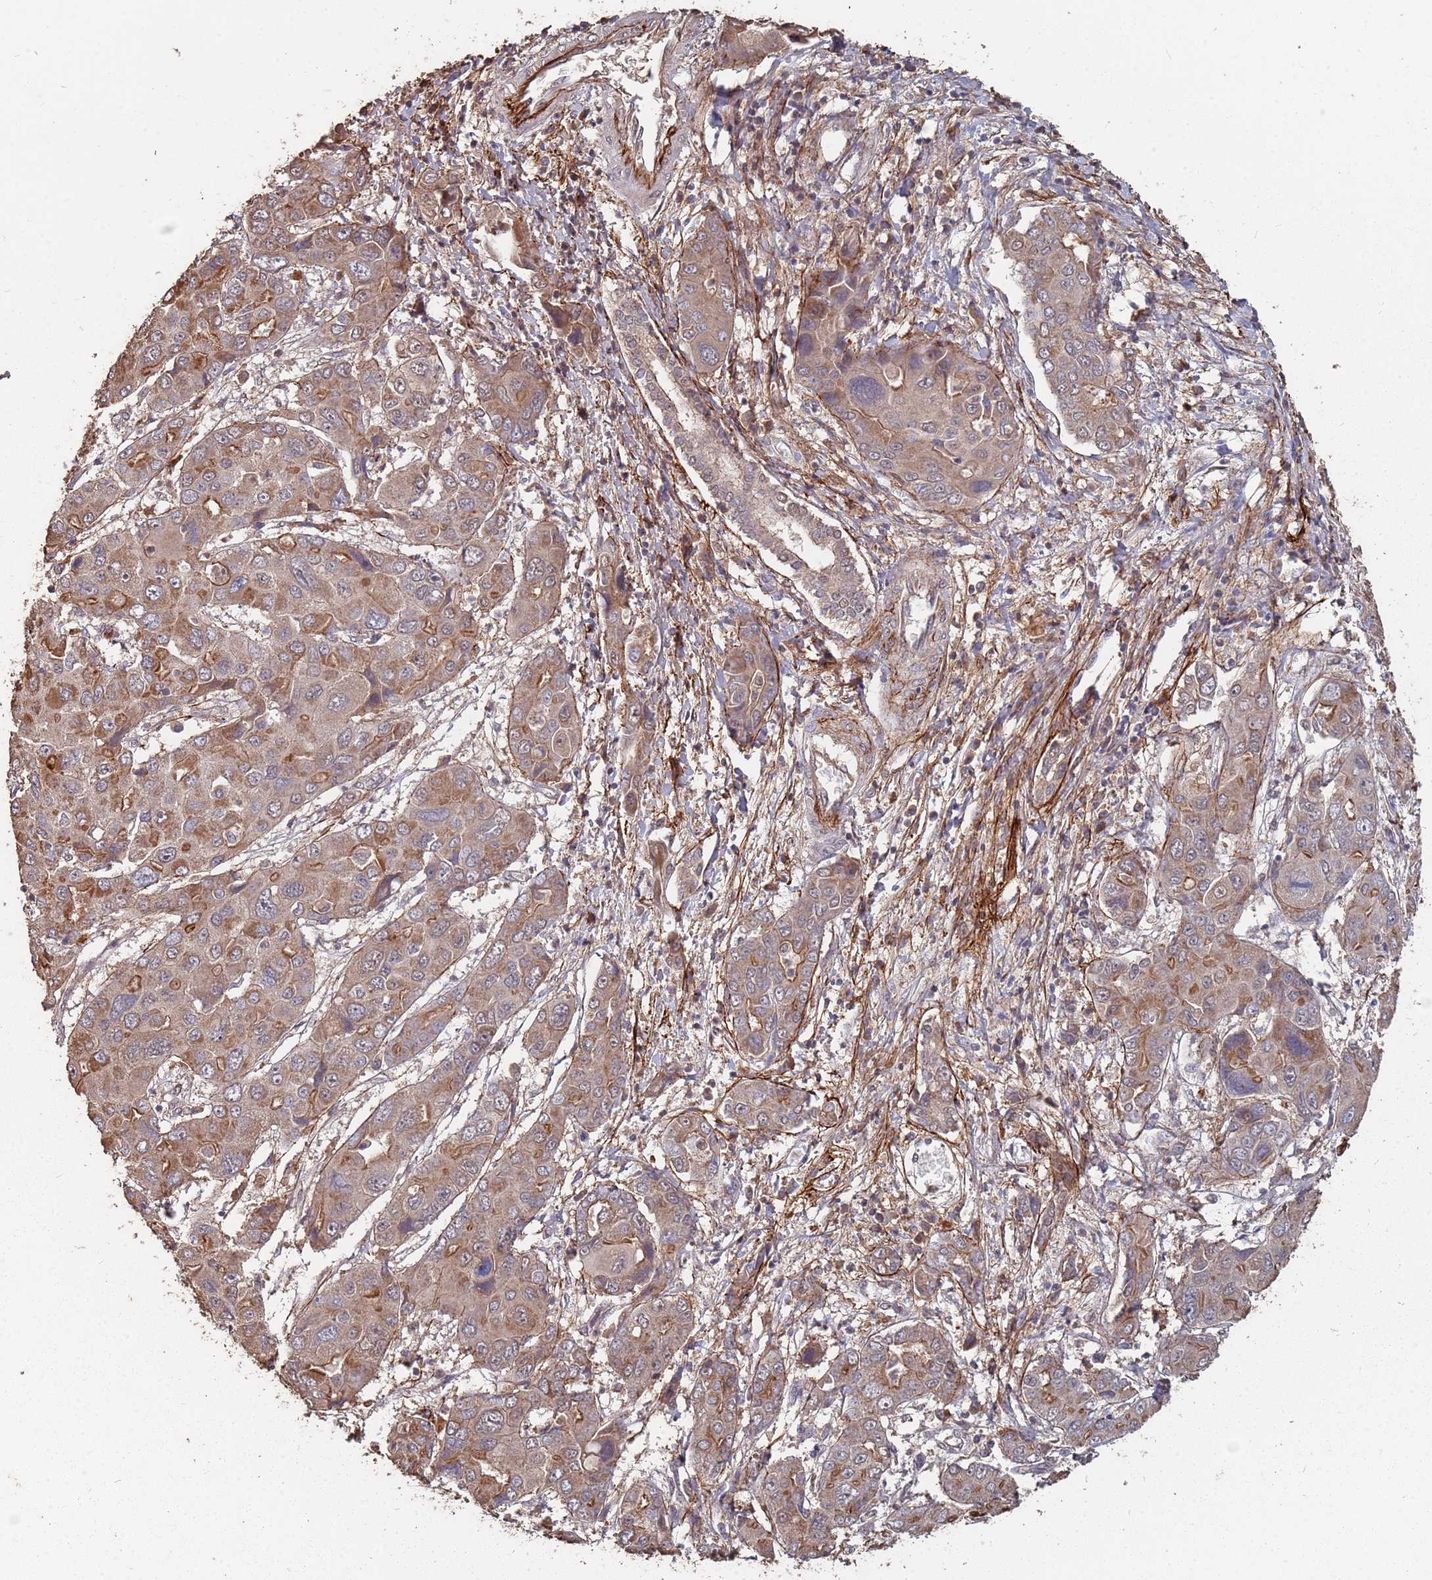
{"staining": {"intensity": "moderate", "quantity": ">75%", "location": "cytoplasmic/membranous"}, "tissue": "liver cancer", "cell_type": "Tumor cells", "image_type": "cancer", "snomed": [{"axis": "morphology", "description": "Cholangiocarcinoma"}, {"axis": "topography", "description": "Liver"}], "caption": "Immunohistochemical staining of human liver cancer exhibits medium levels of moderate cytoplasmic/membranous protein positivity in approximately >75% of tumor cells.", "gene": "PRORP", "patient": {"sex": "male", "age": 67}}